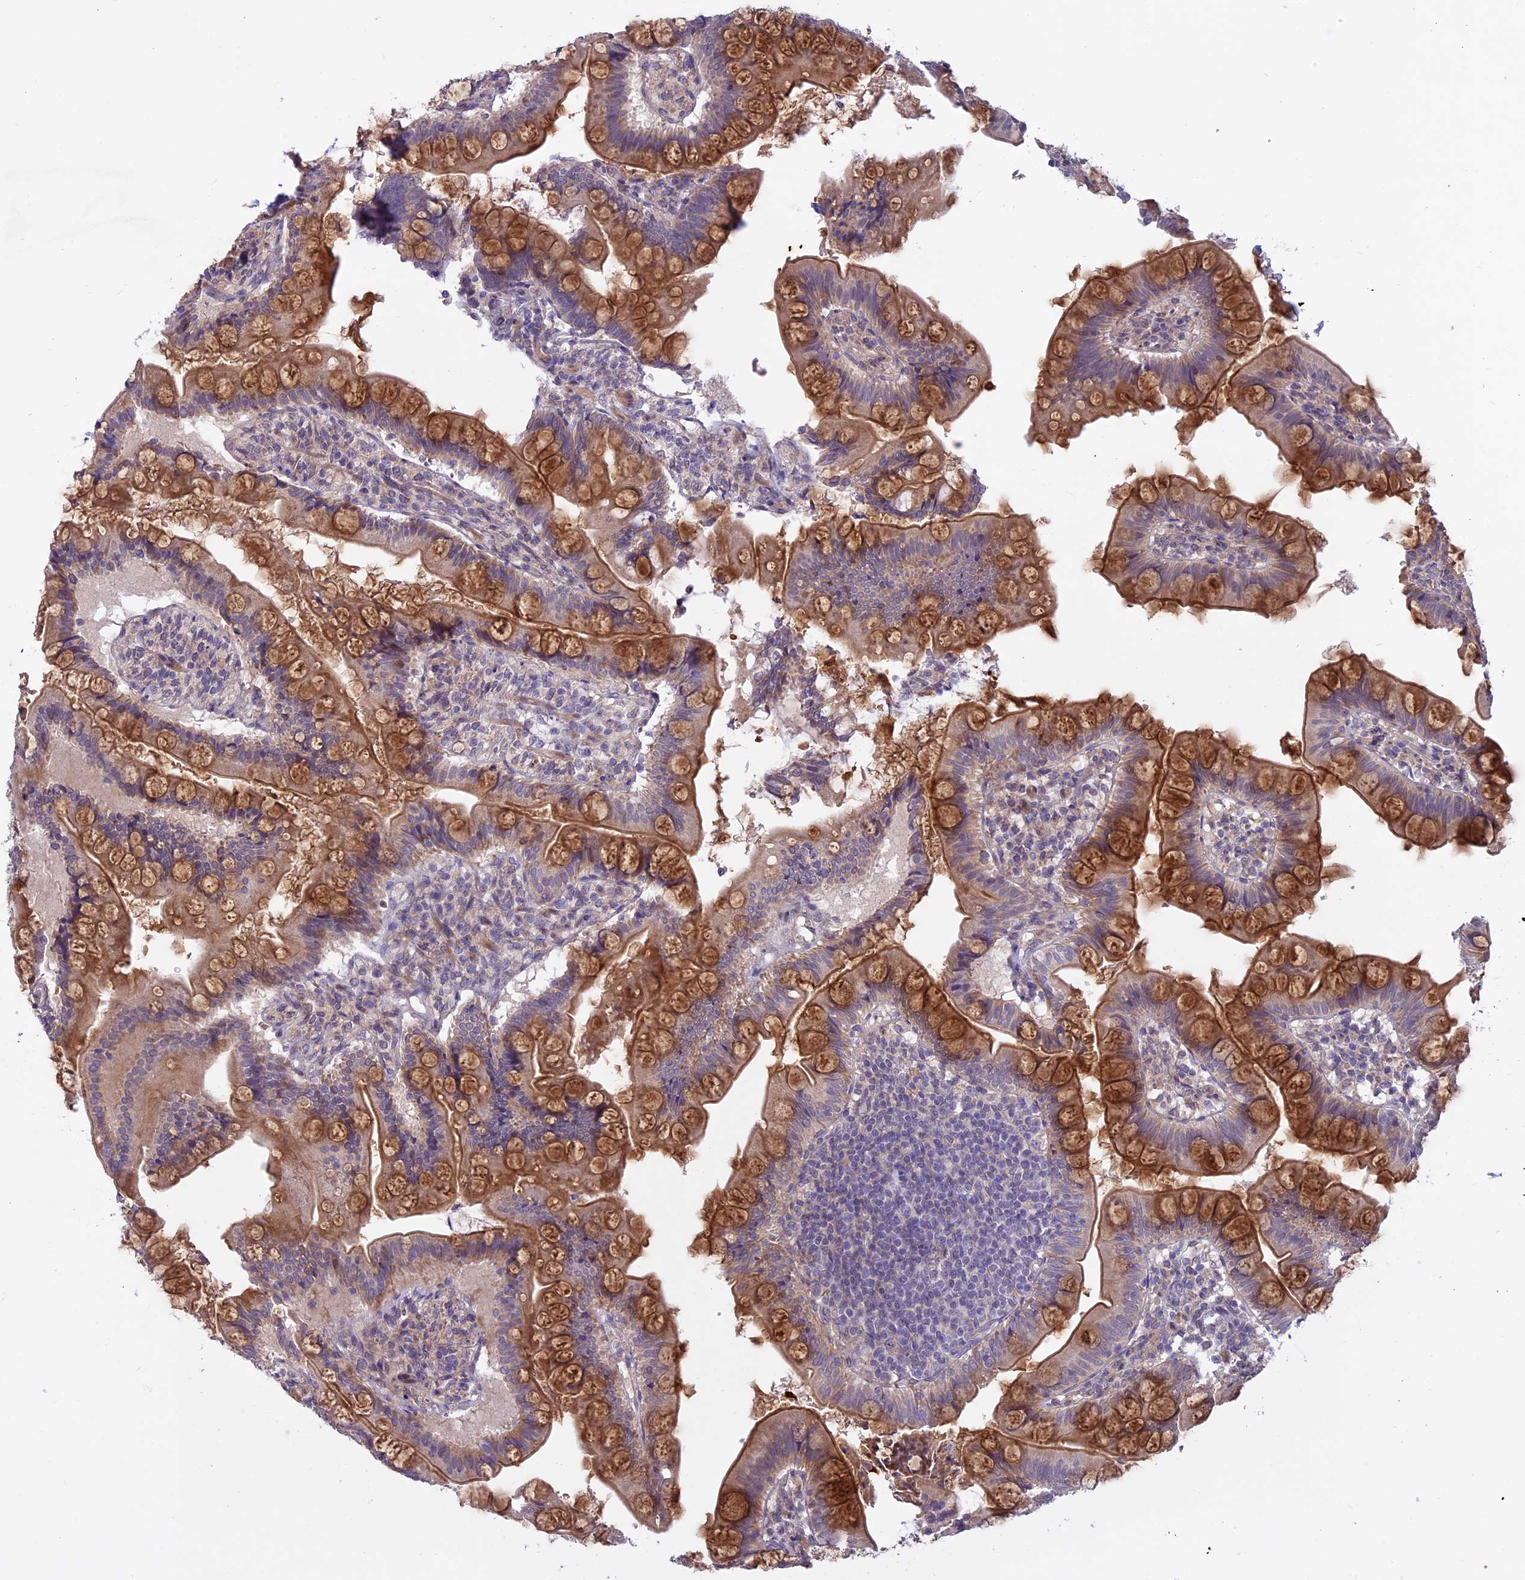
{"staining": {"intensity": "moderate", "quantity": "25%-75%", "location": "cytoplasmic/membranous"}, "tissue": "small intestine", "cell_type": "Glandular cells", "image_type": "normal", "snomed": [{"axis": "morphology", "description": "Normal tissue, NOS"}, {"axis": "topography", "description": "Small intestine"}], "caption": "Benign small intestine demonstrates moderate cytoplasmic/membranous positivity in about 25%-75% of glandular cells, visualized by immunohistochemistry.", "gene": "SPHKAP", "patient": {"sex": "male", "age": 7}}